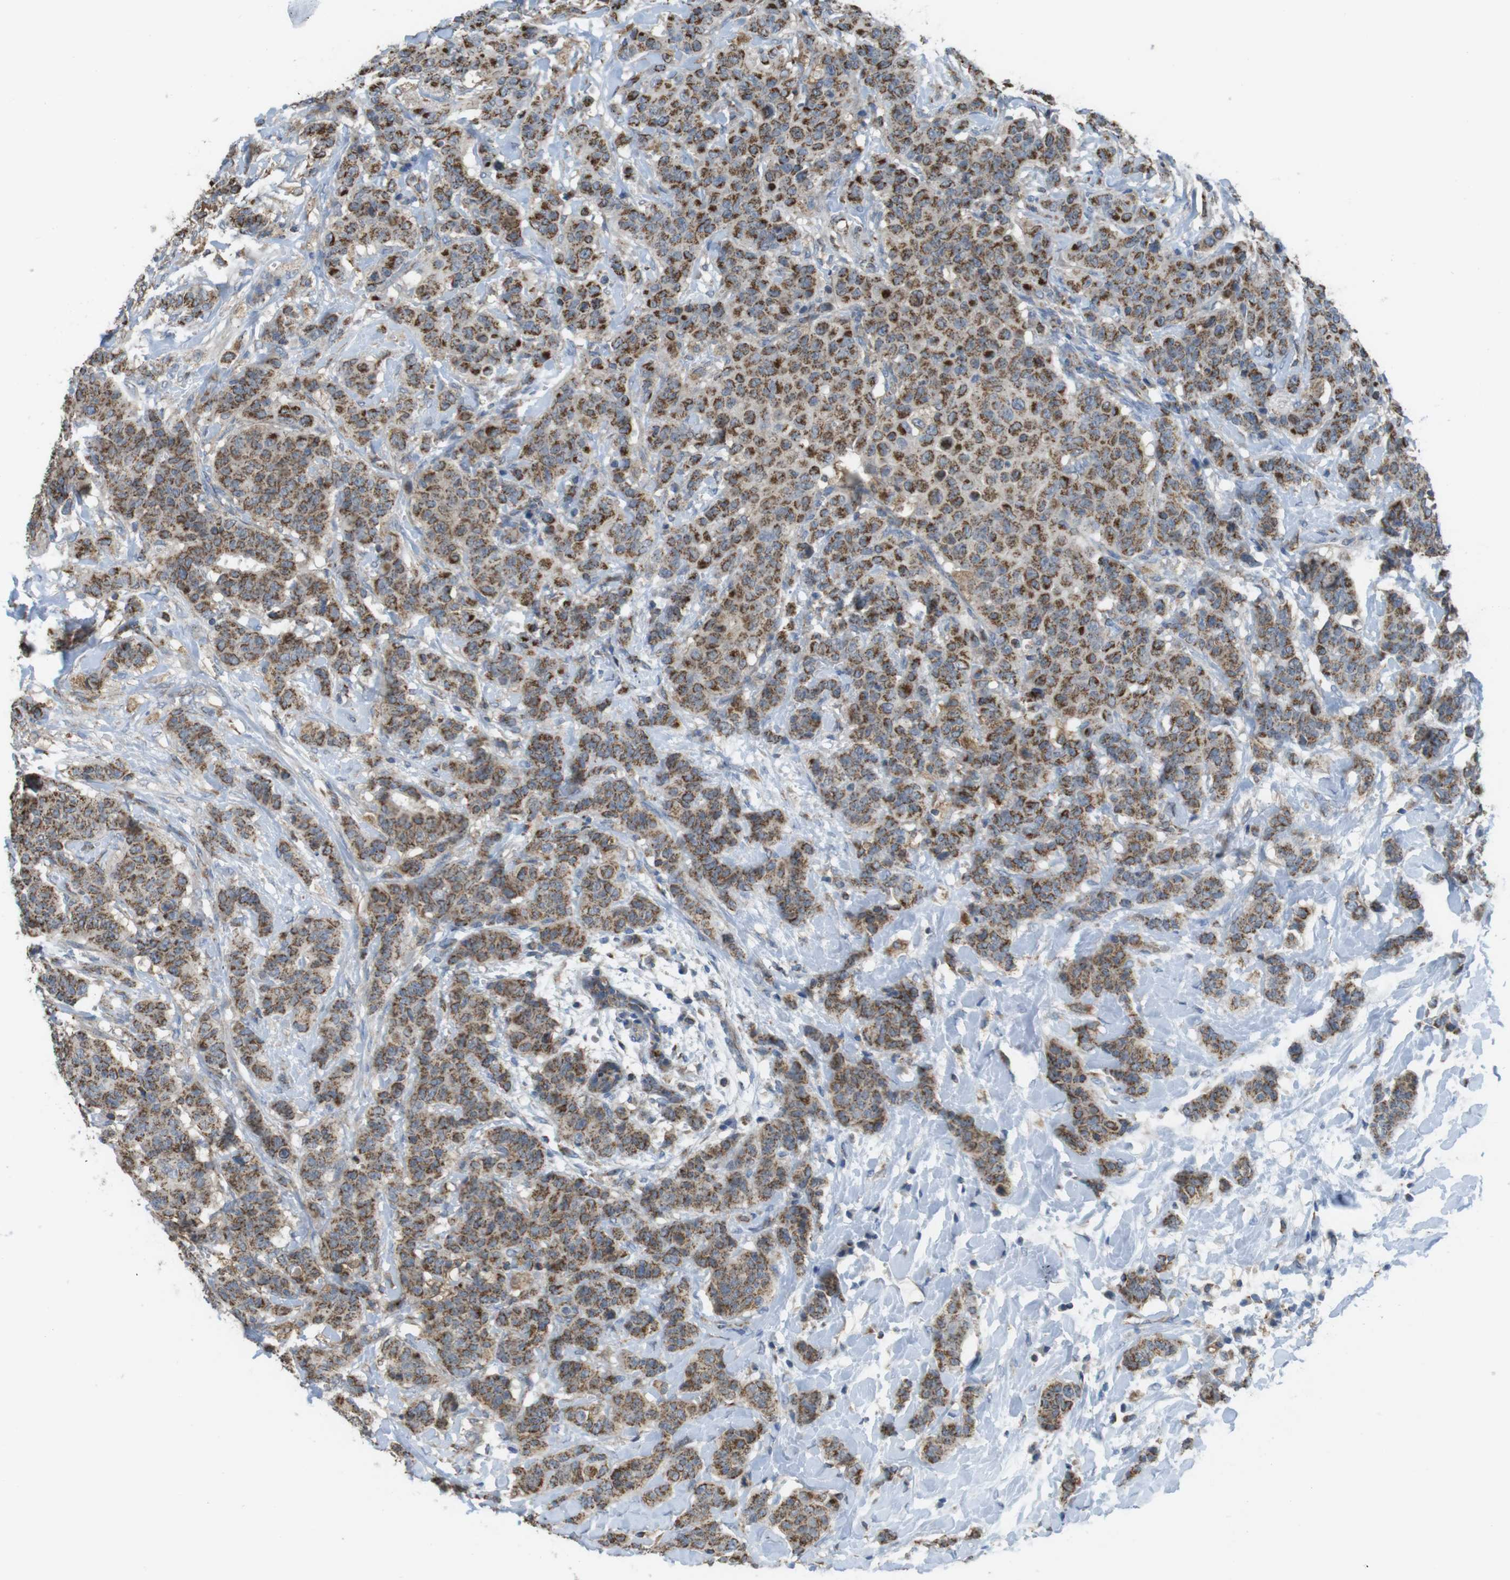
{"staining": {"intensity": "moderate", "quantity": ">75%", "location": "cytoplasmic/membranous"}, "tissue": "breast cancer", "cell_type": "Tumor cells", "image_type": "cancer", "snomed": [{"axis": "morphology", "description": "Normal tissue, NOS"}, {"axis": "morphology", "description": "Duct carcinoma"}, {"axis": "topography", "description": "Breast"}], "caption": "About >75% of tumor cells in human intraductal carcinoma (breast) exhibit moderate cytoplasmic/membranous protein expression as visualized by brown immunohistochemical staining.", "gene": "GRIK2", "patient": {"sex": "female", "age": 40}}